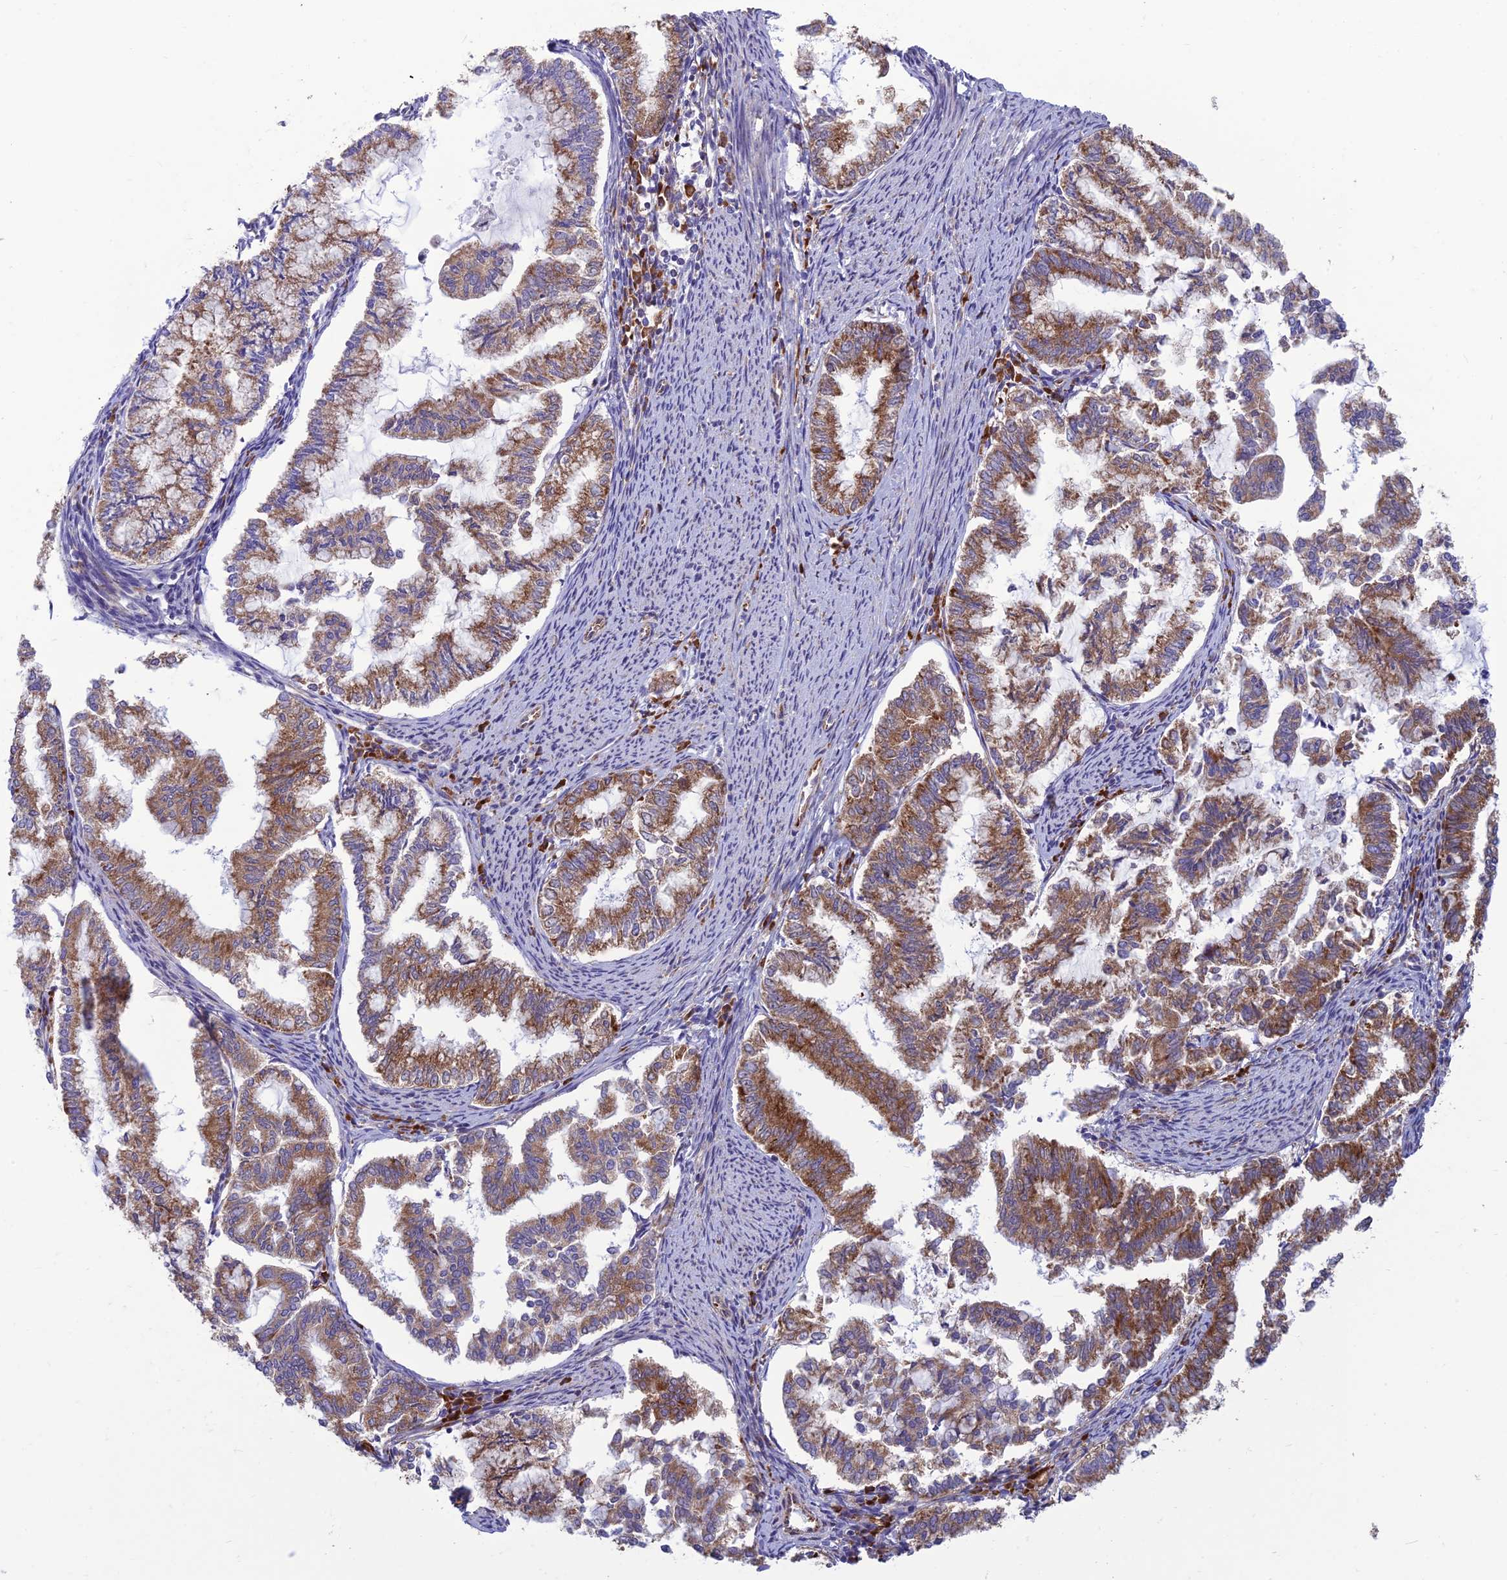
{"staining": {"intensity": "moderate", "quantity": ">75%", "location": "cytoplasmic/membranous"}, "tissue": "endometrial cancer", "cell_type": "Tumor cells", "image_type": "cancer", "snomed": [{"axis": "morphology", "description": "Adenocarcinoma, NOS"}, {"axis": "topography", "description": "Endometrium"}], "caption": "Tumor cells show moderate cytoplasmic/membranous positivity in about >75% of cells in endometrial cancer (adenocarcinoma).", "gene": "RPL17-C18orf32", "patient": {"sex": "female", "age": 79}}